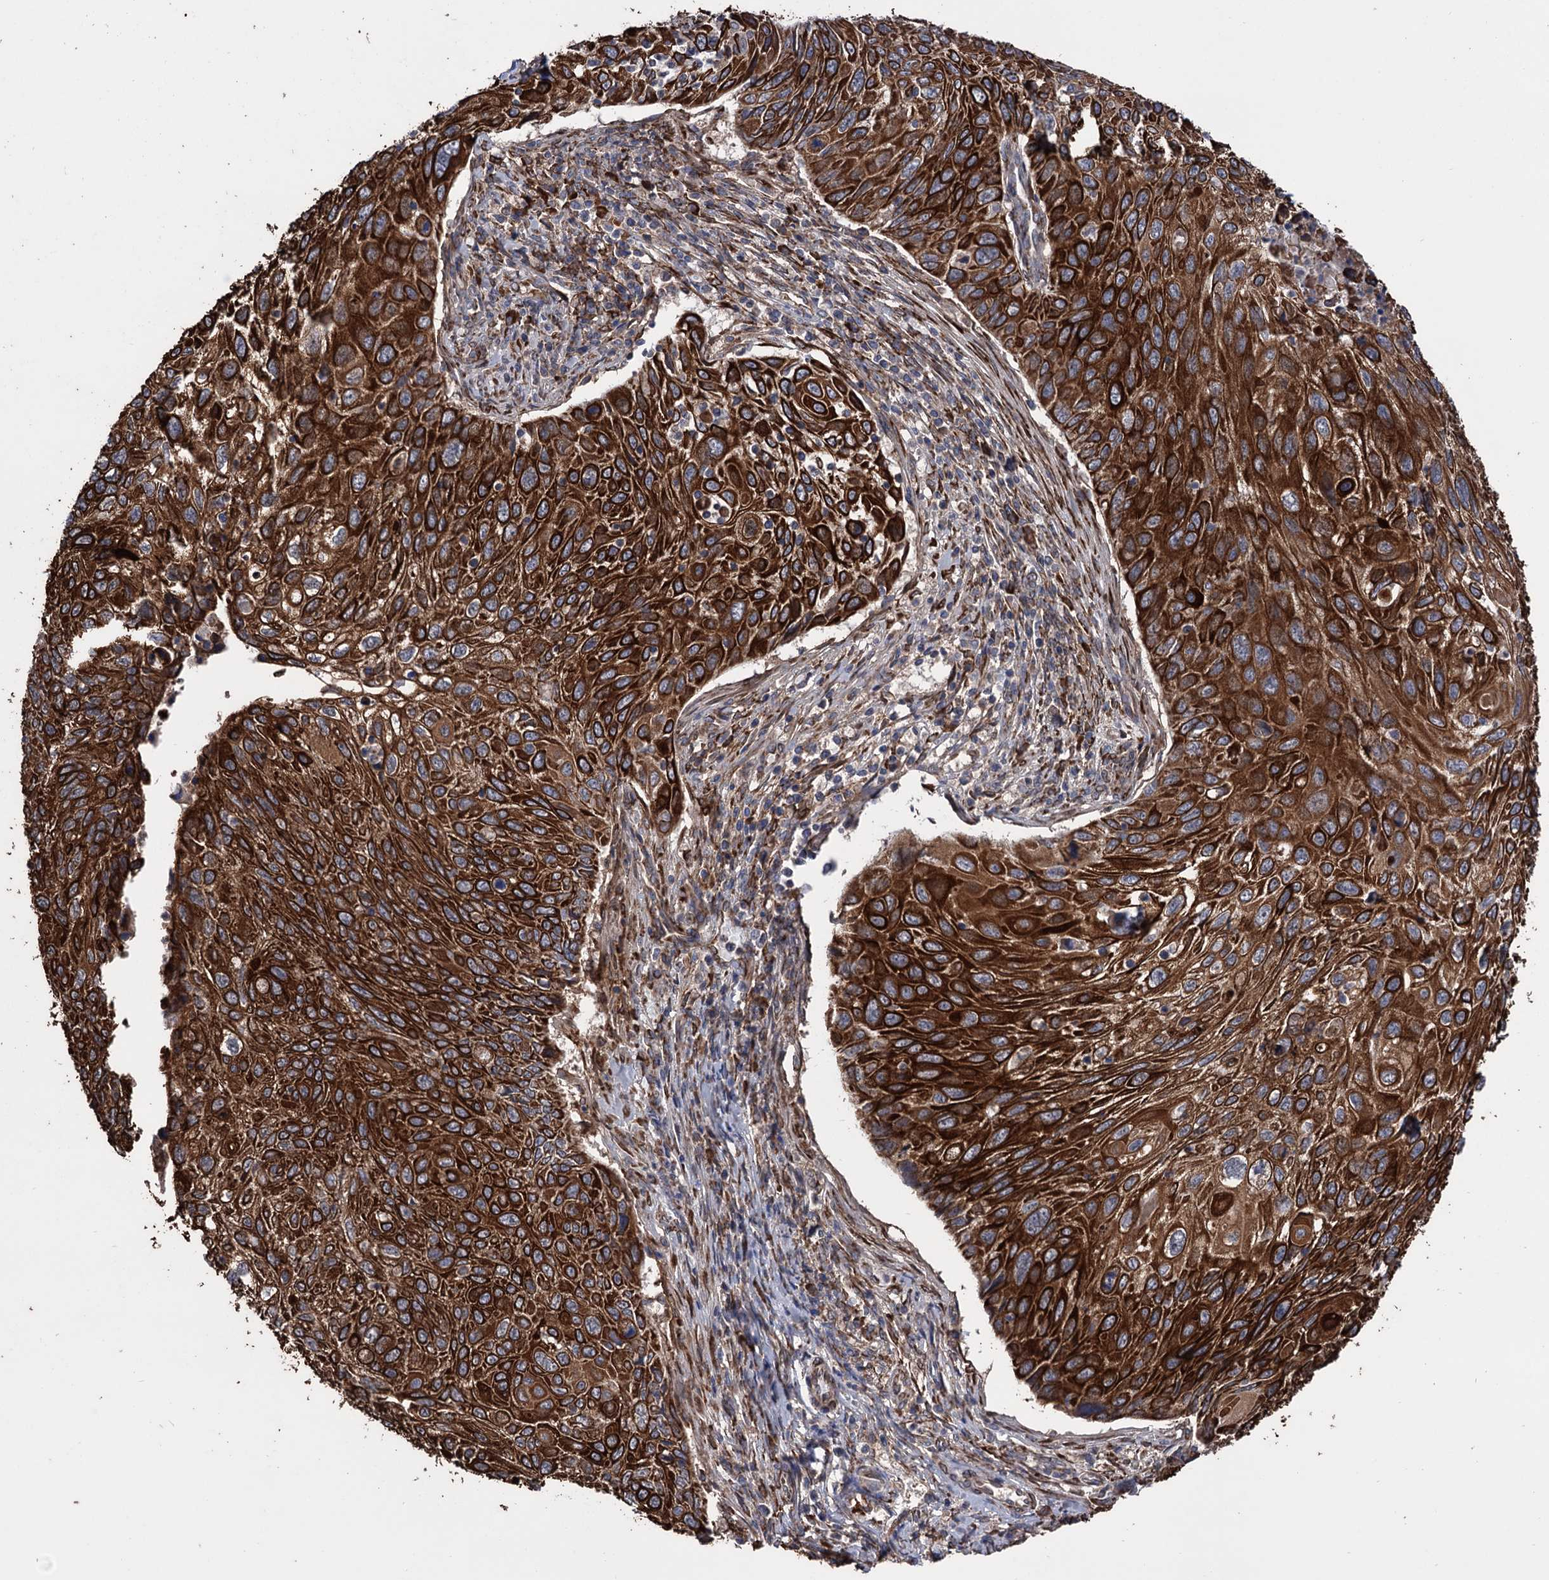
{"staining": {"intensity": "strong", "quantity": ">75%", "location": "cytoplasmic/membranous"}, "tissue": "cervical cancer", "cell_type": "Tumor cells", "image_type": "cancer", "snomed": [{"axis": "morphology", "description": "Squamous cell carcinoma, NOS"}, {"axis": "topography", "description": "Cervix"}], "caption": "Brown immunohistochemical staining in squamous cell carcinoma (cervical) demonstrates strong cytoplasmic/membranous expression in approximately >75% of tumor cells.", "gene": "CDAN1", "patient": {"sex": "female", "age": 70}}